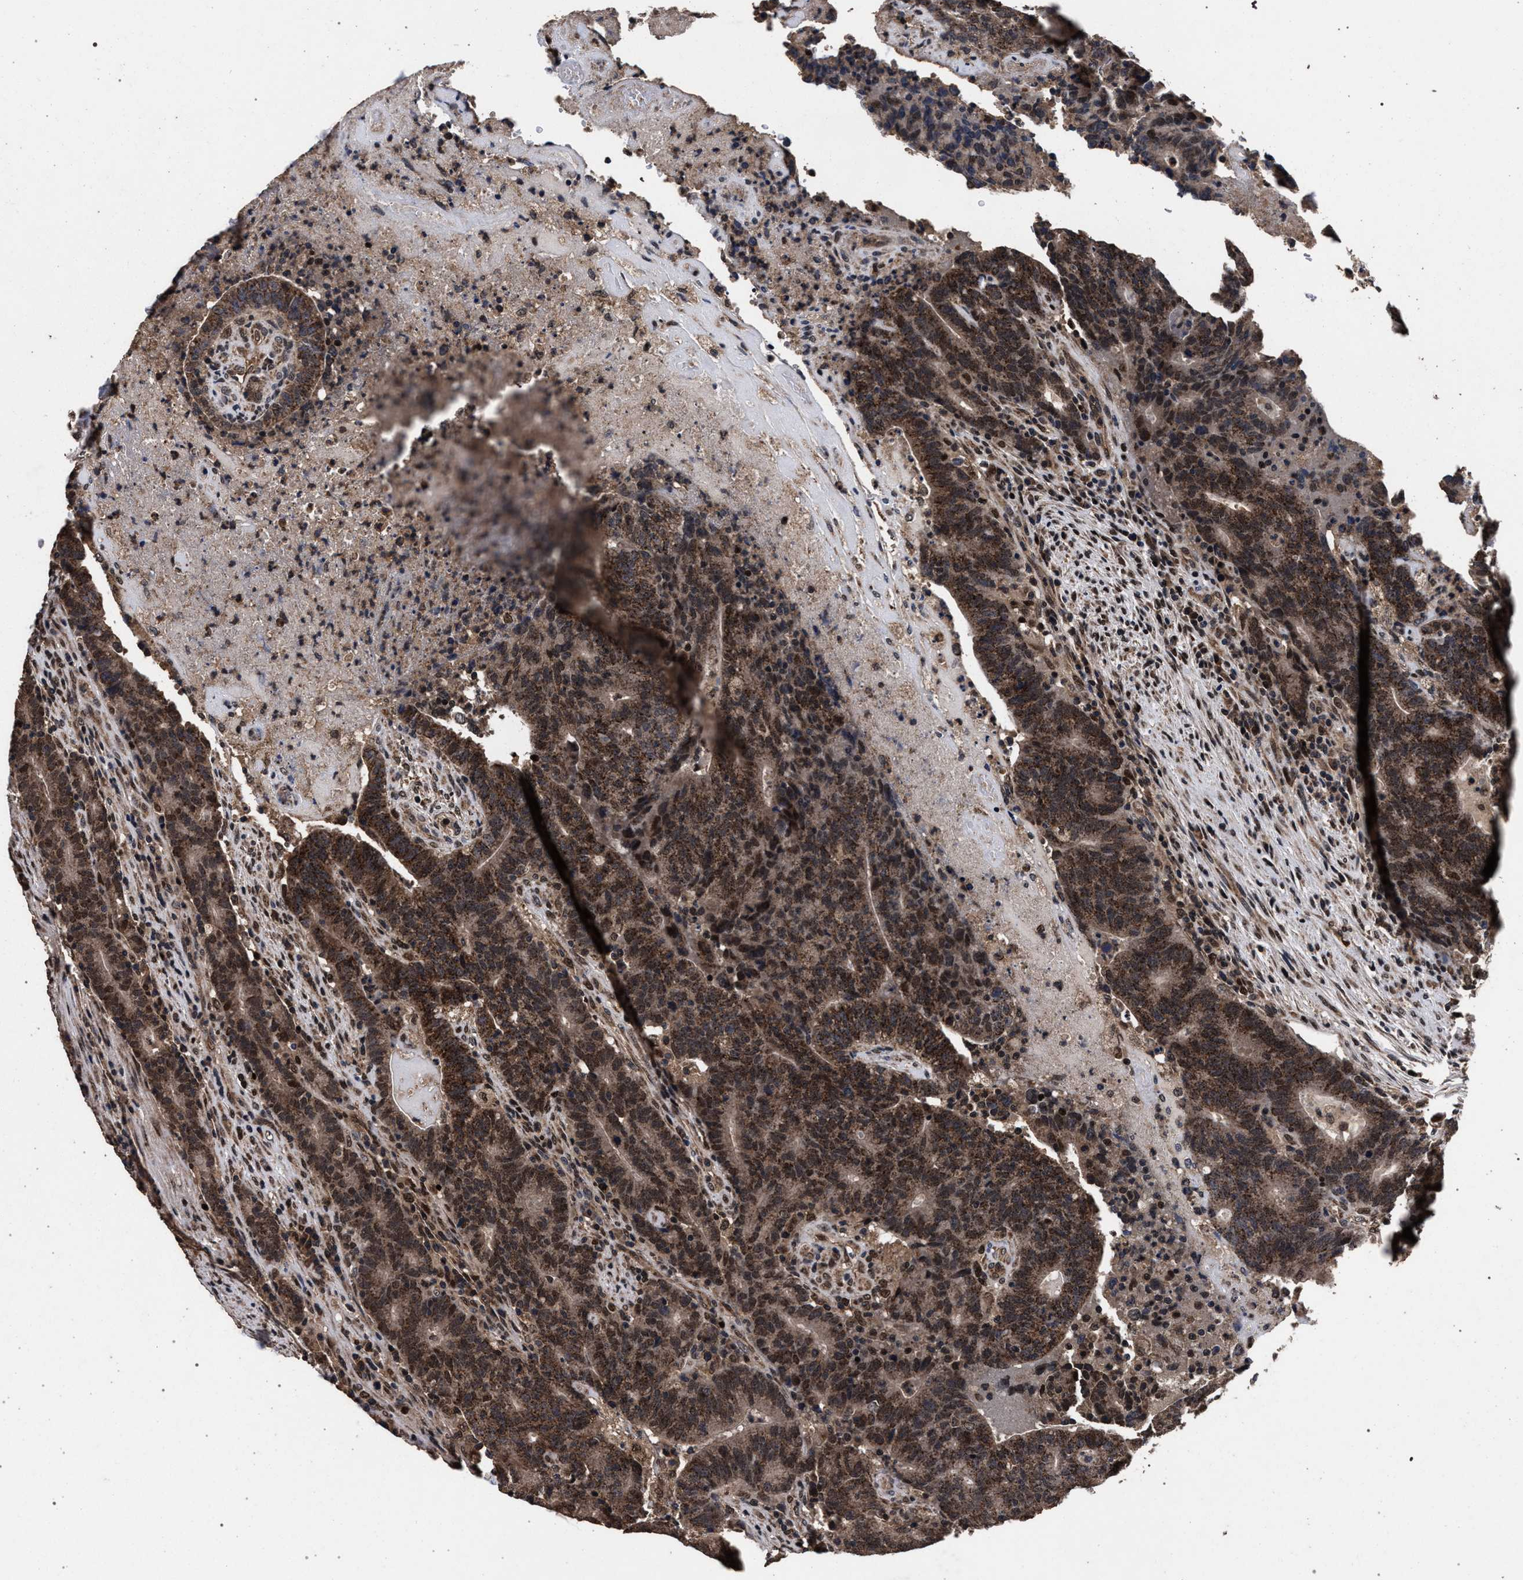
{"staining": {"intensity": "strong", "quantity": ">75%", "location": "cytoplasmic/membranous,nuclear"}, "tissue": "colorectal cancer", "cell_type": "Tumor cells", "image_type": "cancer", "snomed": [{"axis": "morphology", "description": "Normal tissue, NOS"}, {"axis": "morphology", "description": "Adenocarcinoma, NOS"}, {"axis": "topography", "description": "Colon"}], "caption": "Tumor cells show high levels of strong cytoplasmic/membranous and nuclear positivity in approximately >75% of cells in colorectal adenocarcinoma.", "gene": "ACOX1", "patient": {"sex": "female", "age": 75}}